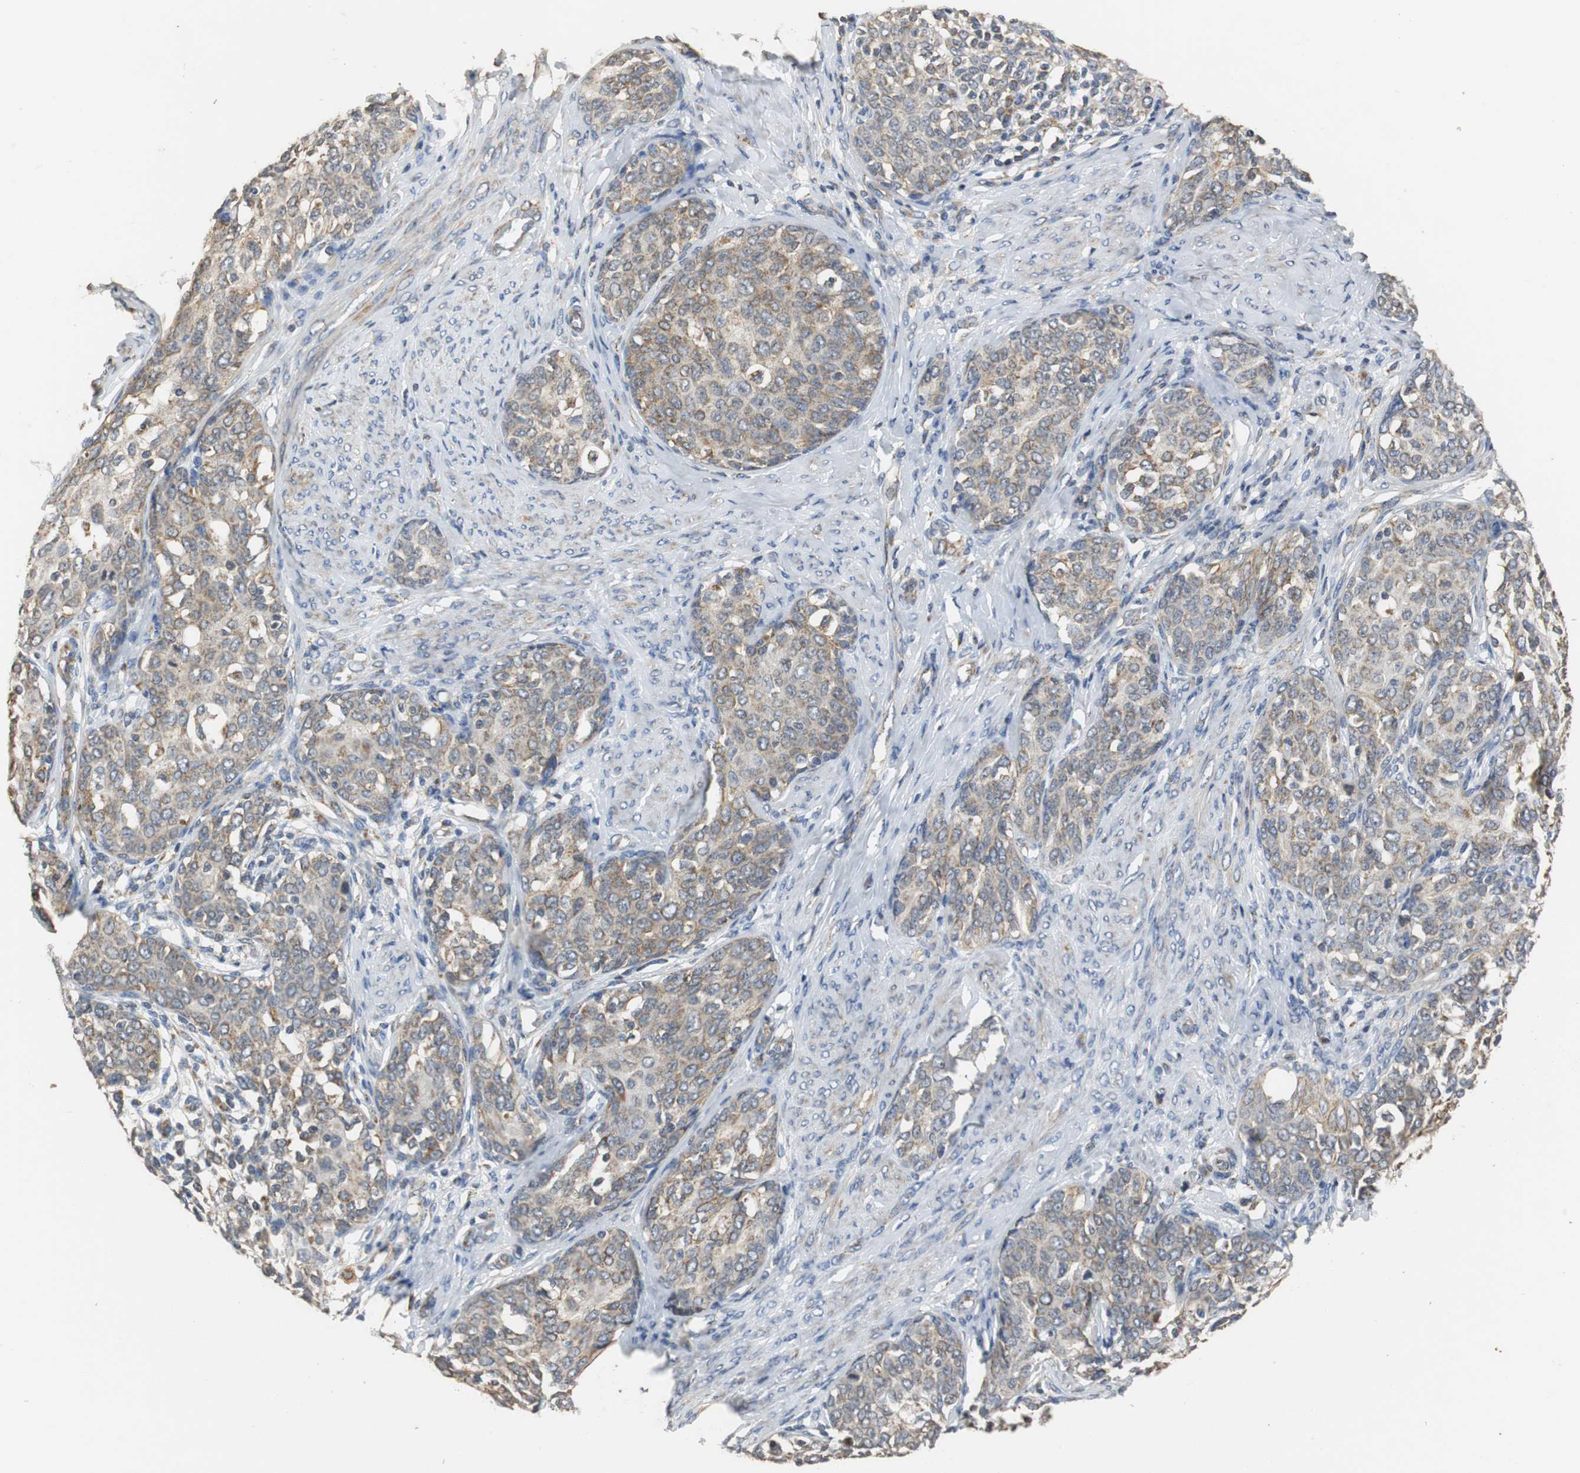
{"staining": {"intensity": "moderate", "quantity": ">75%", "location": "cytoplasmic/membranous"}, "tissue": "cervical cancer", "cell_type": "Tumor cells", "image_type": "cancer", "snomed": [{"axis": "morphology", "description": "Squamous cell carcinoma, NOS"}, {"axis": "morphology", "description": "Adenocarcinoma, NOS"}, {"axis": "topography", "description": "Cervix"}], "caption": "Immunohistochemical staining of adenocarcinoma (cervical) exhibits moderate cytoplasmic/membranous protein expression in approximately >75% of tumor cells.", "gene": "HMGCL", "patient": {"sex": "female", "age": 52}}